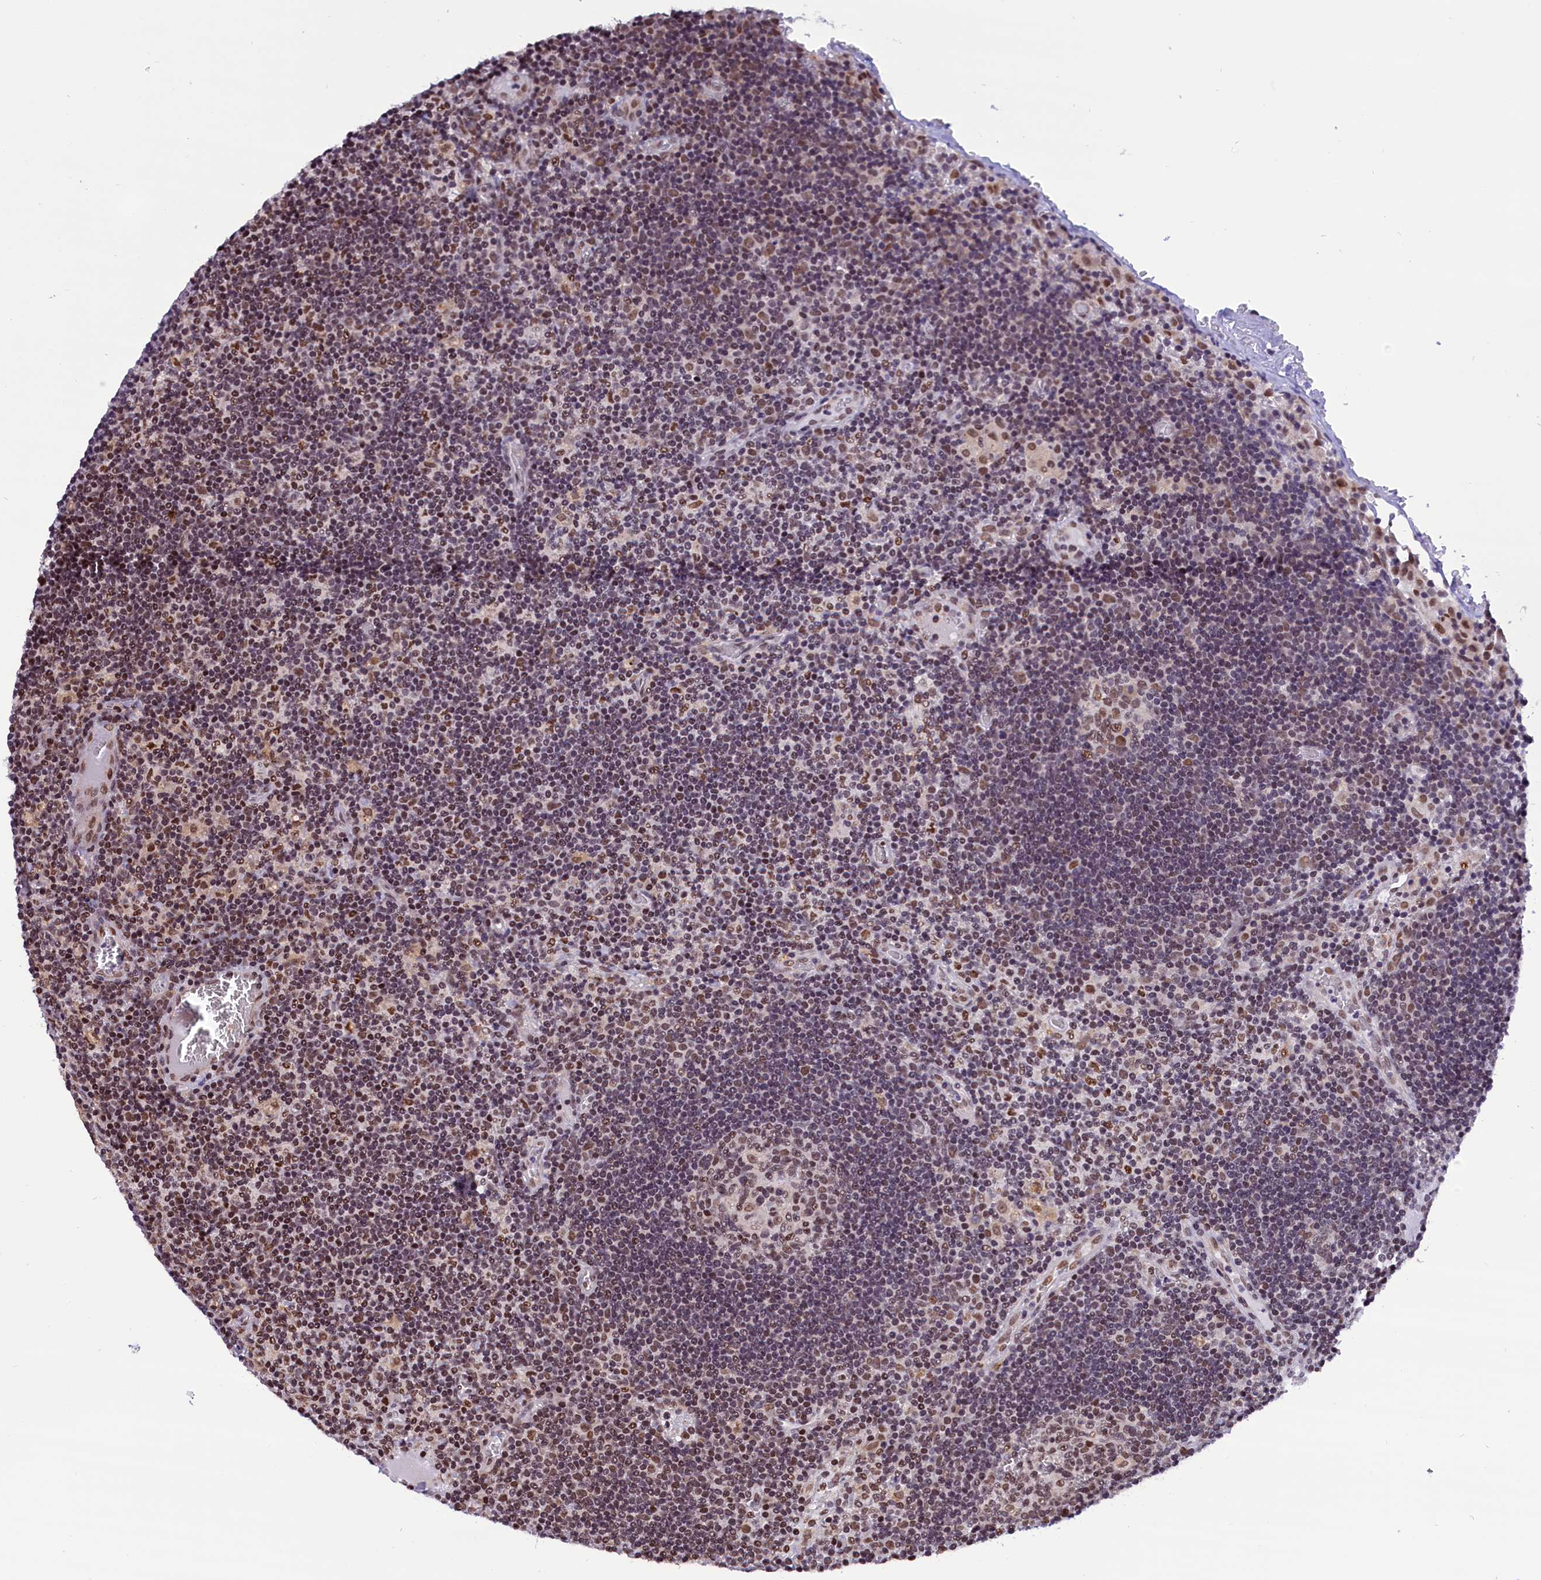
{"staining": {"intensity": "moderate", "quantity": ">75%", "location": "nuclear"}, "tissue": "lymph node", "cell_type": "Germinal center cells", "image_type": "normal", "snomed": [{"axis": "morphology", "description": "Normal tissue, NOS"}, {"axis": "topography", "description": "Lymph node"}], "caption": "About >75% of germinal center cells in normal lymph node reveal moderate nuclear protein staining as visualized by brown immunohistochemical staining.", "gene": "CDYL2", "patient": {"sex": "female", "age": 73}}